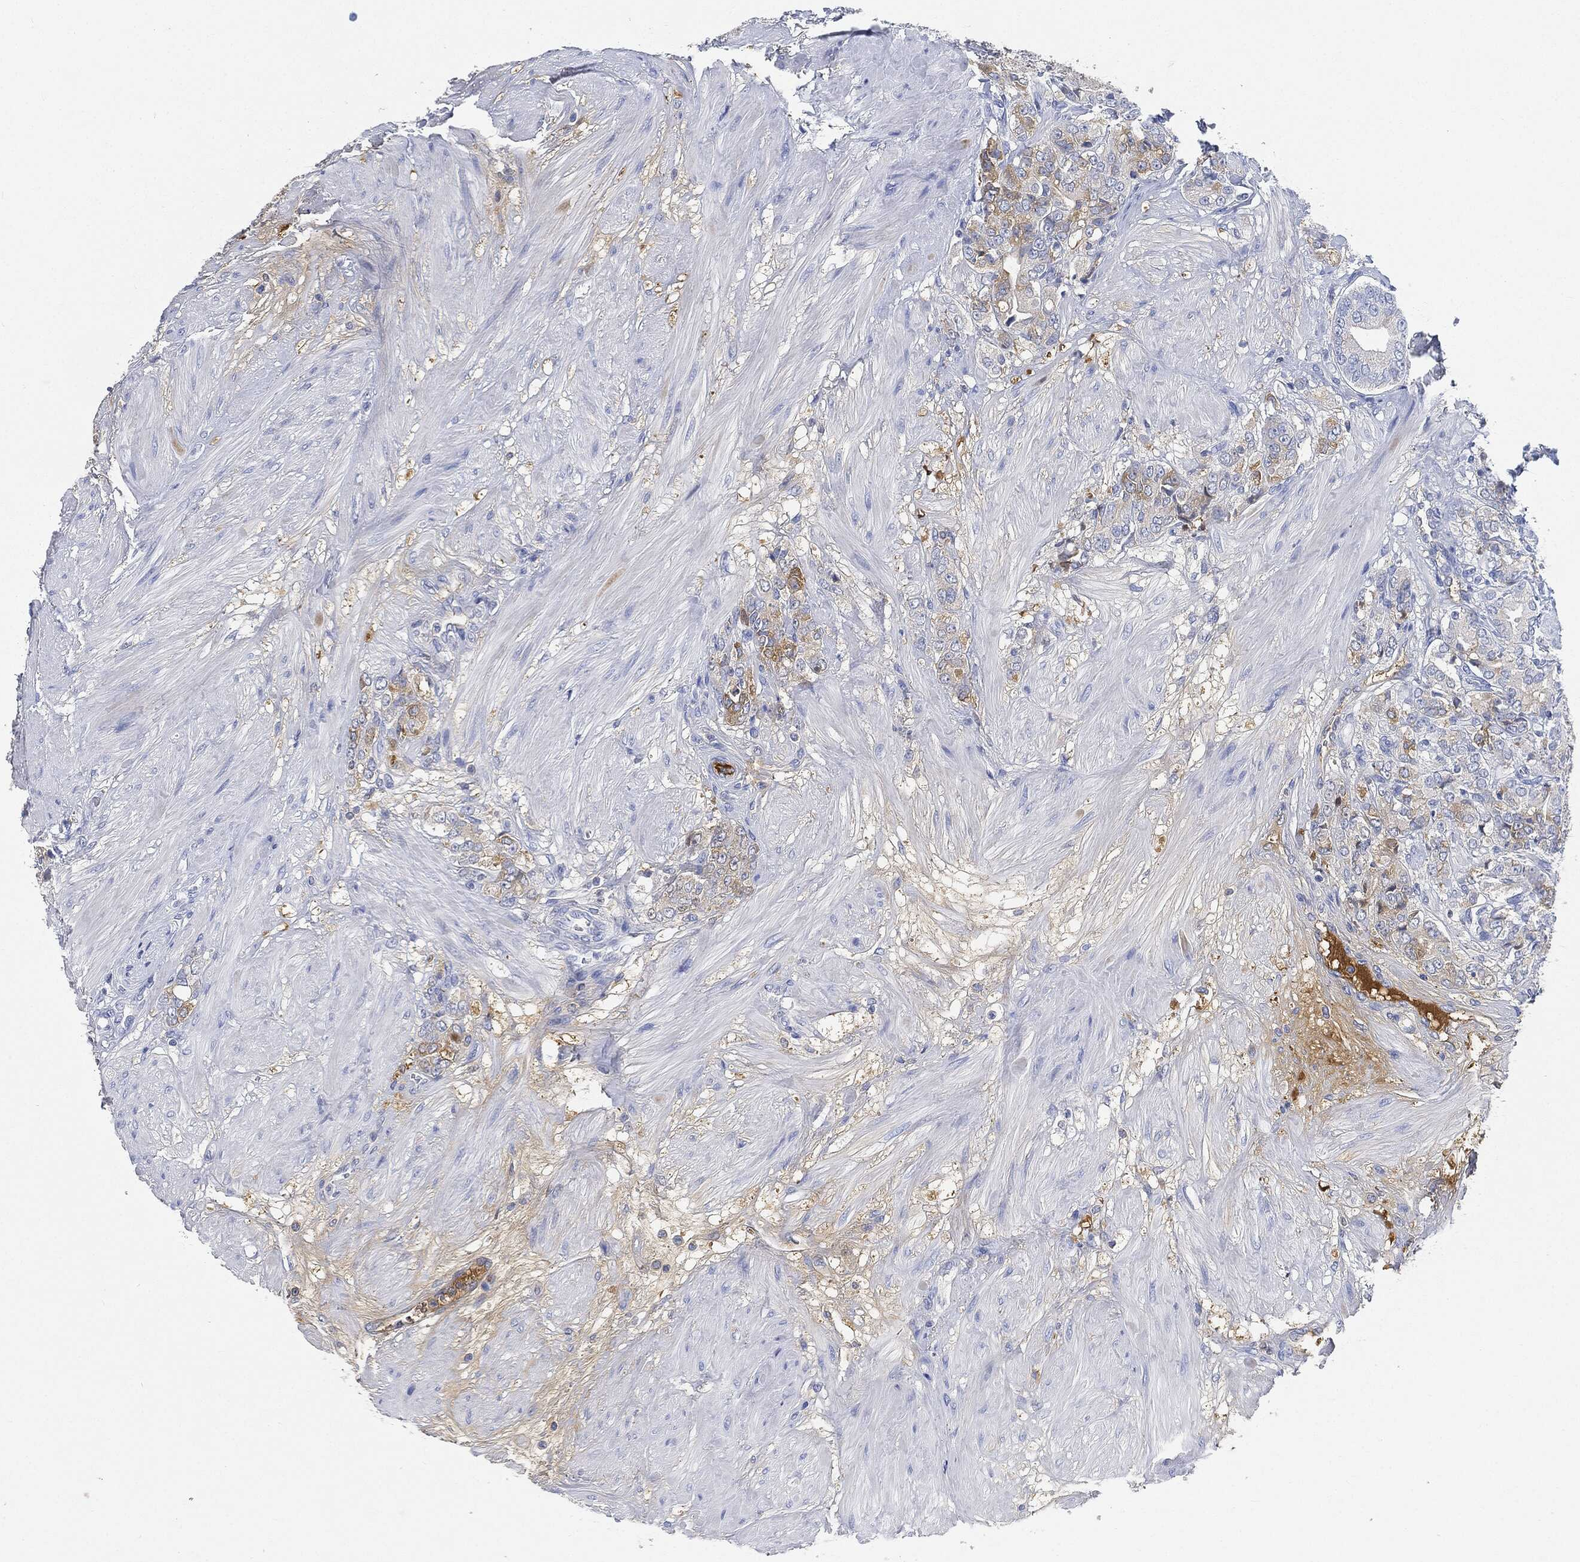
{"staining": {"intensity": "moderate", "quantity": "<25%", "location": "cytoplasmic/membranous"}, "tissue": "prostate cancer", "cell_type": "Tumor cells", "image_type": "cancer", "snomed": [{"axis": "morphology", "description": "Adenocarcinoma, NOS"}, {"axis": "topography", "description": "Prostate and seminal vesicle, NOS"}, {"axis": "topography", "description": "Prostate"}], "caption": "Immunohistochemical staining of human adenocarcinoma (prostate) displays low levels of moderate cytoplasmic/membranous protein positivity in about <25% of tumor cells.", "gene": "IGLV6-57", "patient": {"sex": "male", "age": 67}}